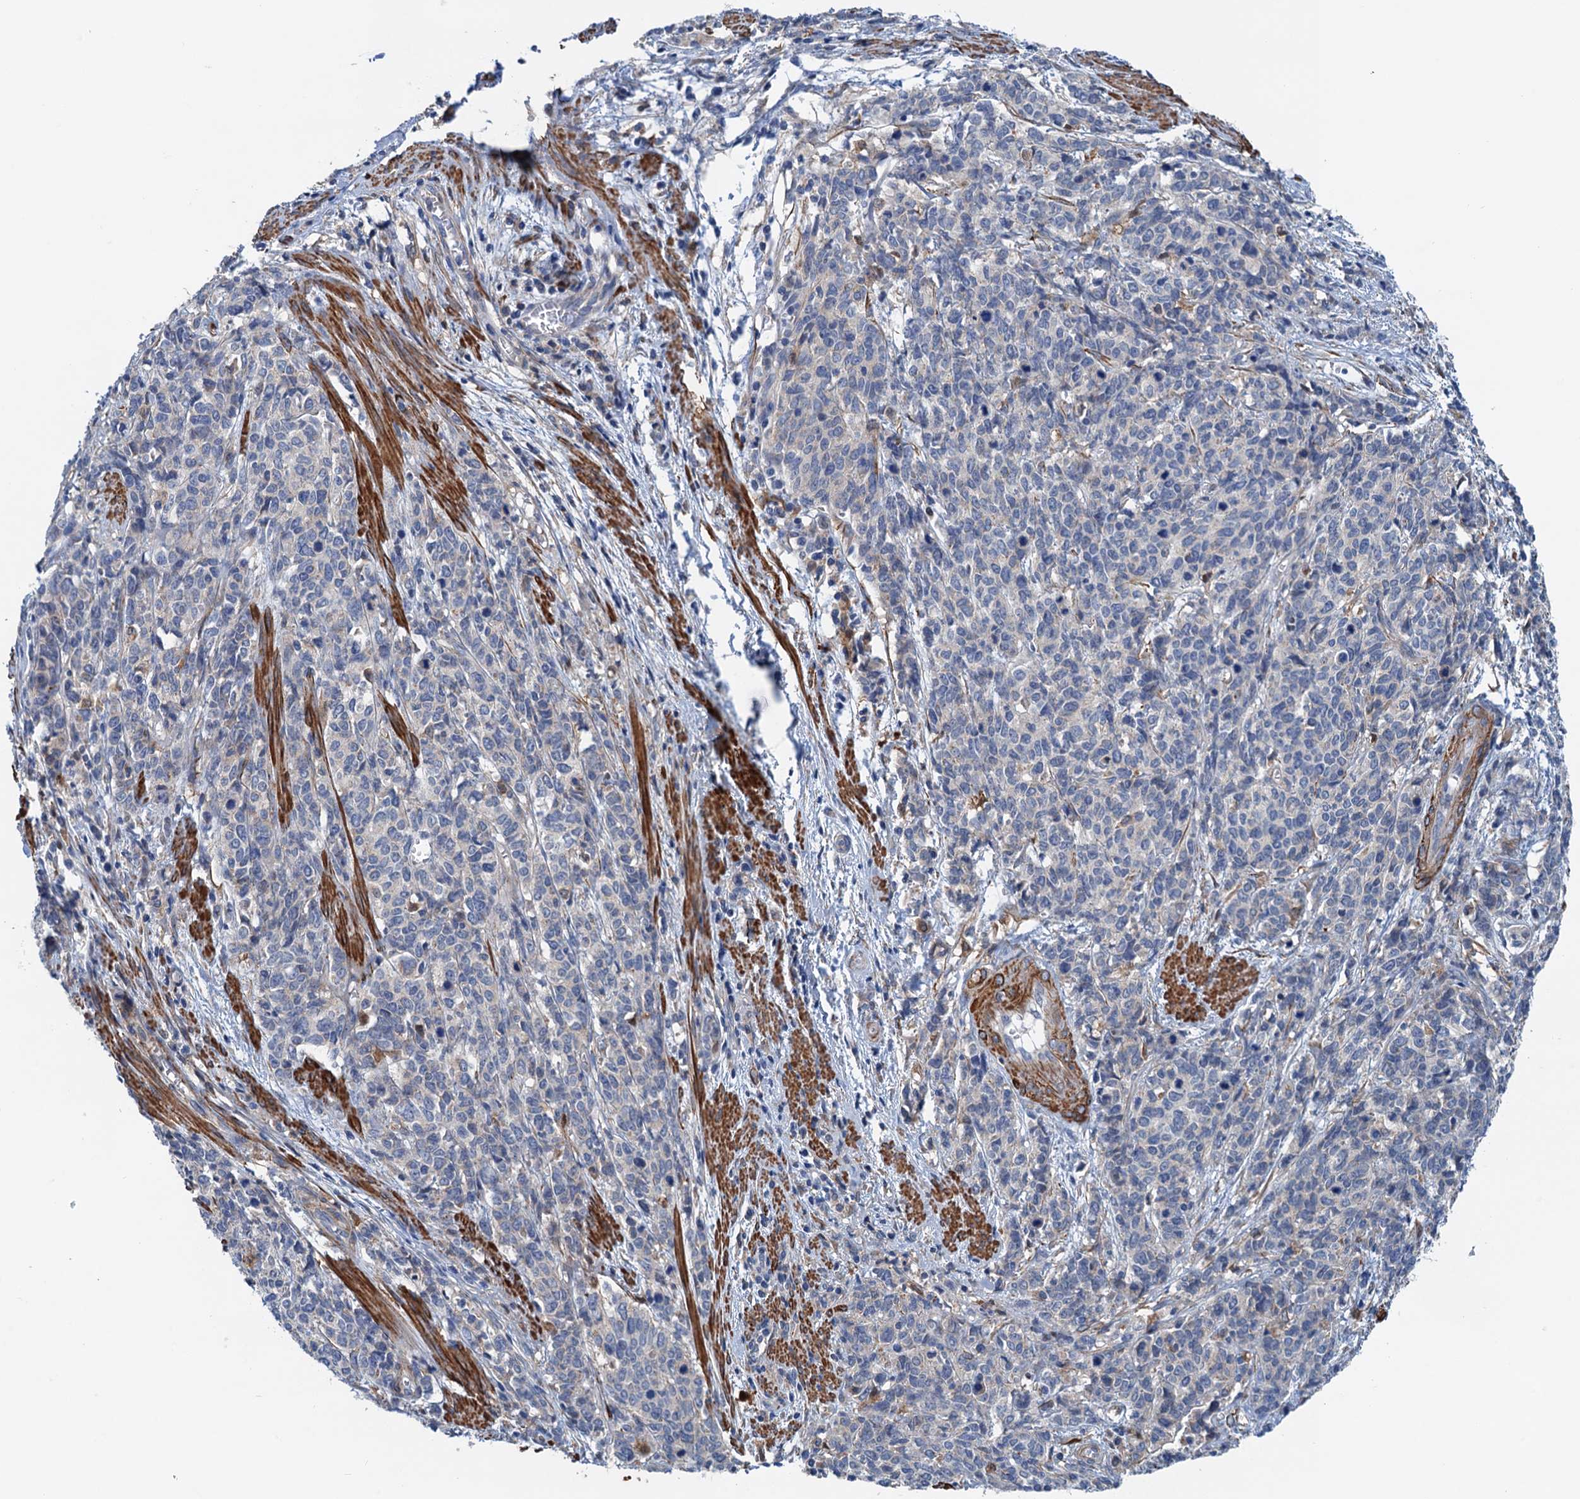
{"staining": {"intensity": "negative", "quantity": "none", "location": "none"}, "tissue": "cervical cancer", "cell_type": "Tumor cells", "image_type": "cancer", "snomed": [{"axis": "morphology", "description": "Squamous cell carcinoma, NOS"}, {"axis": "topography", "description": "Cervix"}], "caption": "Tumor cells are negative for protein expression in human cervical cancer (squamous cell carcinoma). (Stains: DAB (3,3'-diaminobenzidine) immunohistochemistry with hematoxylin counter stain, Microscopy: brightfield microscopy at high magnification).", "gene": "CSTPP1", "patient": {"sex": "female", "age": 60}}